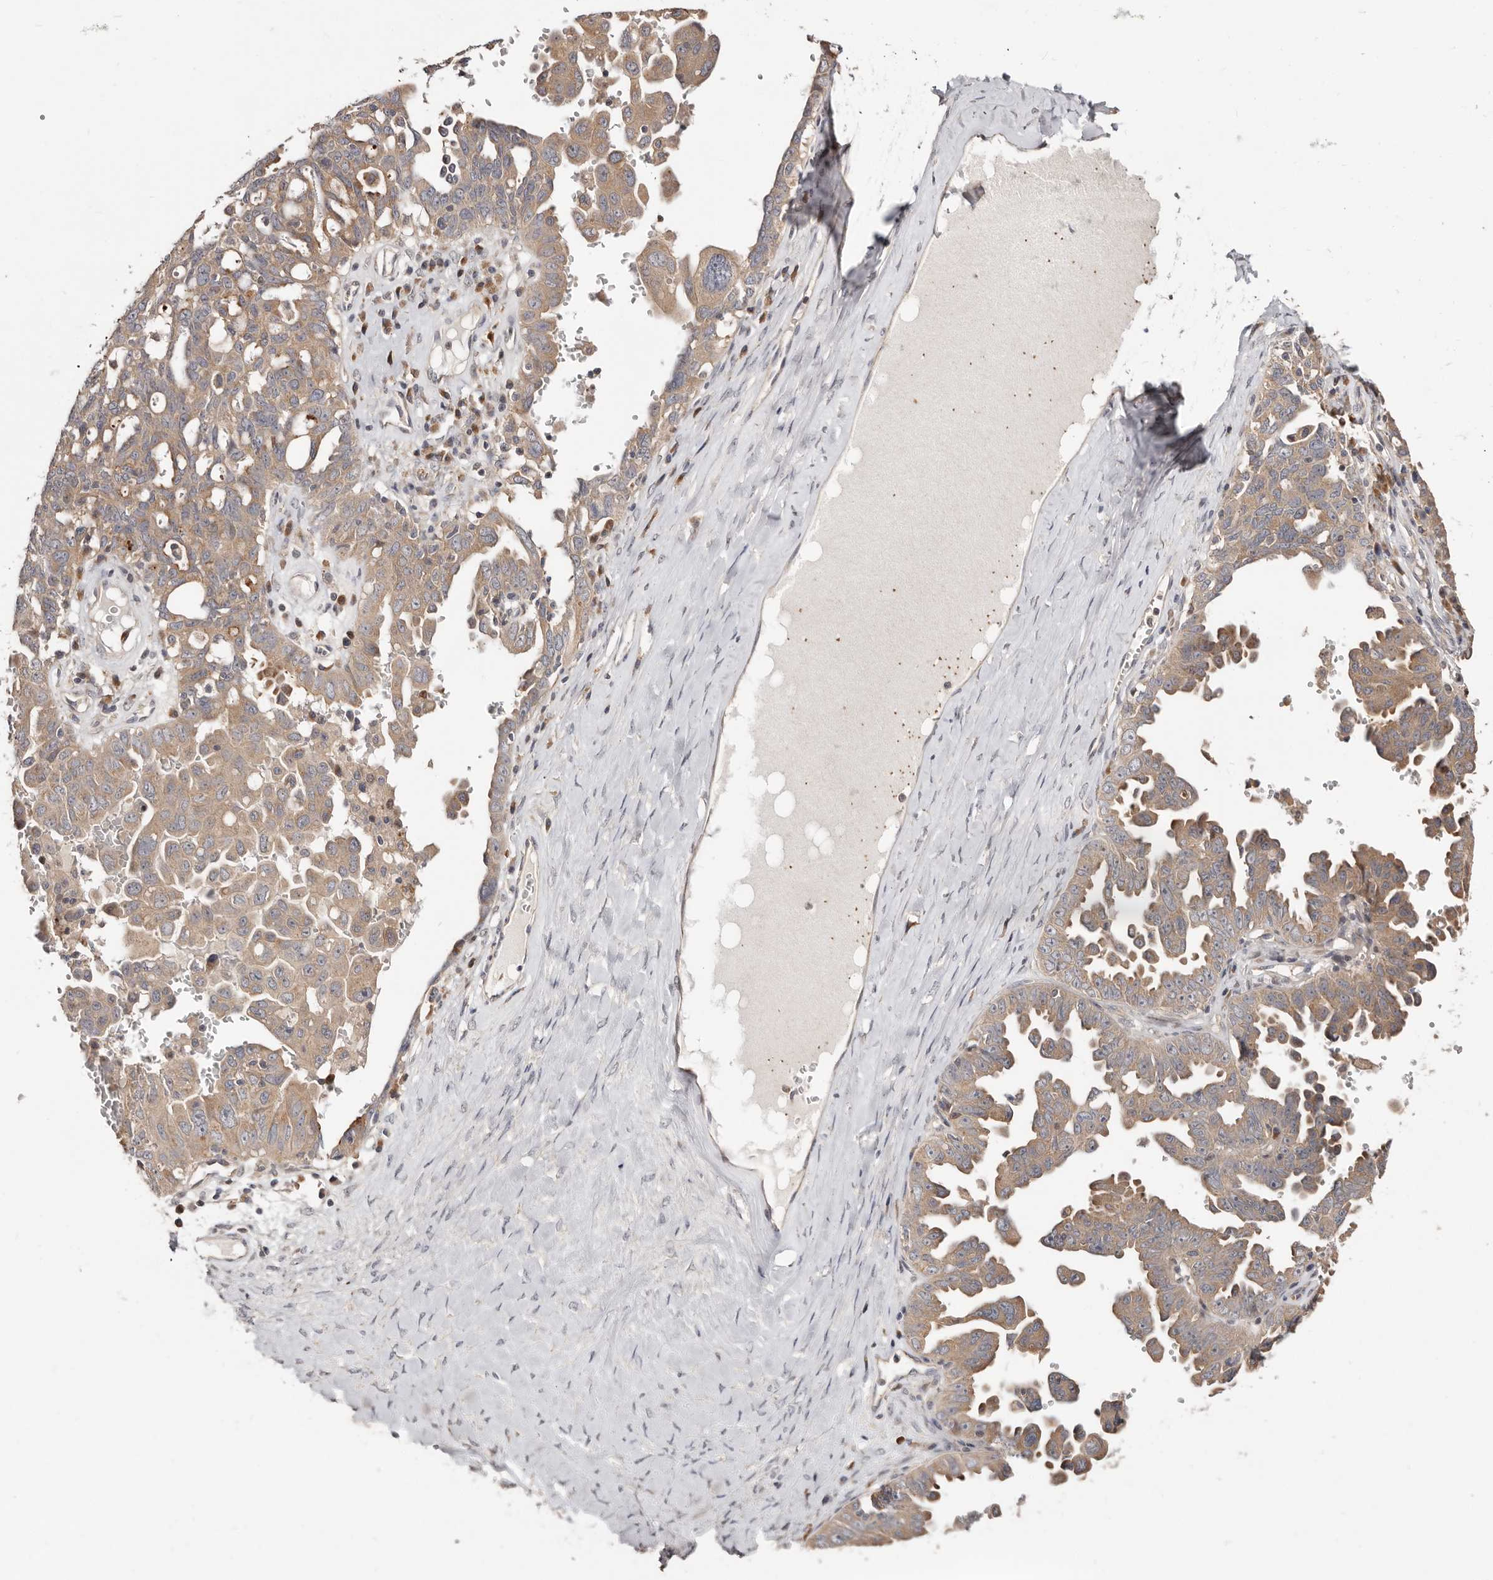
{"staining": {"intensity": "moderate", "quantity": ">75%", "location": "cytoplasmic/membranous"}, "tissue": "ovarian cancer", "cell_type": "Tumor cells", "image_type": "cancer", "snomed": [{"axis": "morphology", "description": "Carcinoma, endometroid"}, {"axis": "topography", "description": "Ovary"}], "caption": "Brown immunohistochemical staining in human endometroid carcinoma (ovarian) reveals moderate cytoplasmic/membranous positivity in approximately >75% of tumor cells.", "gene": "USP33", "patient": {"sex": "female", "age": 62}}